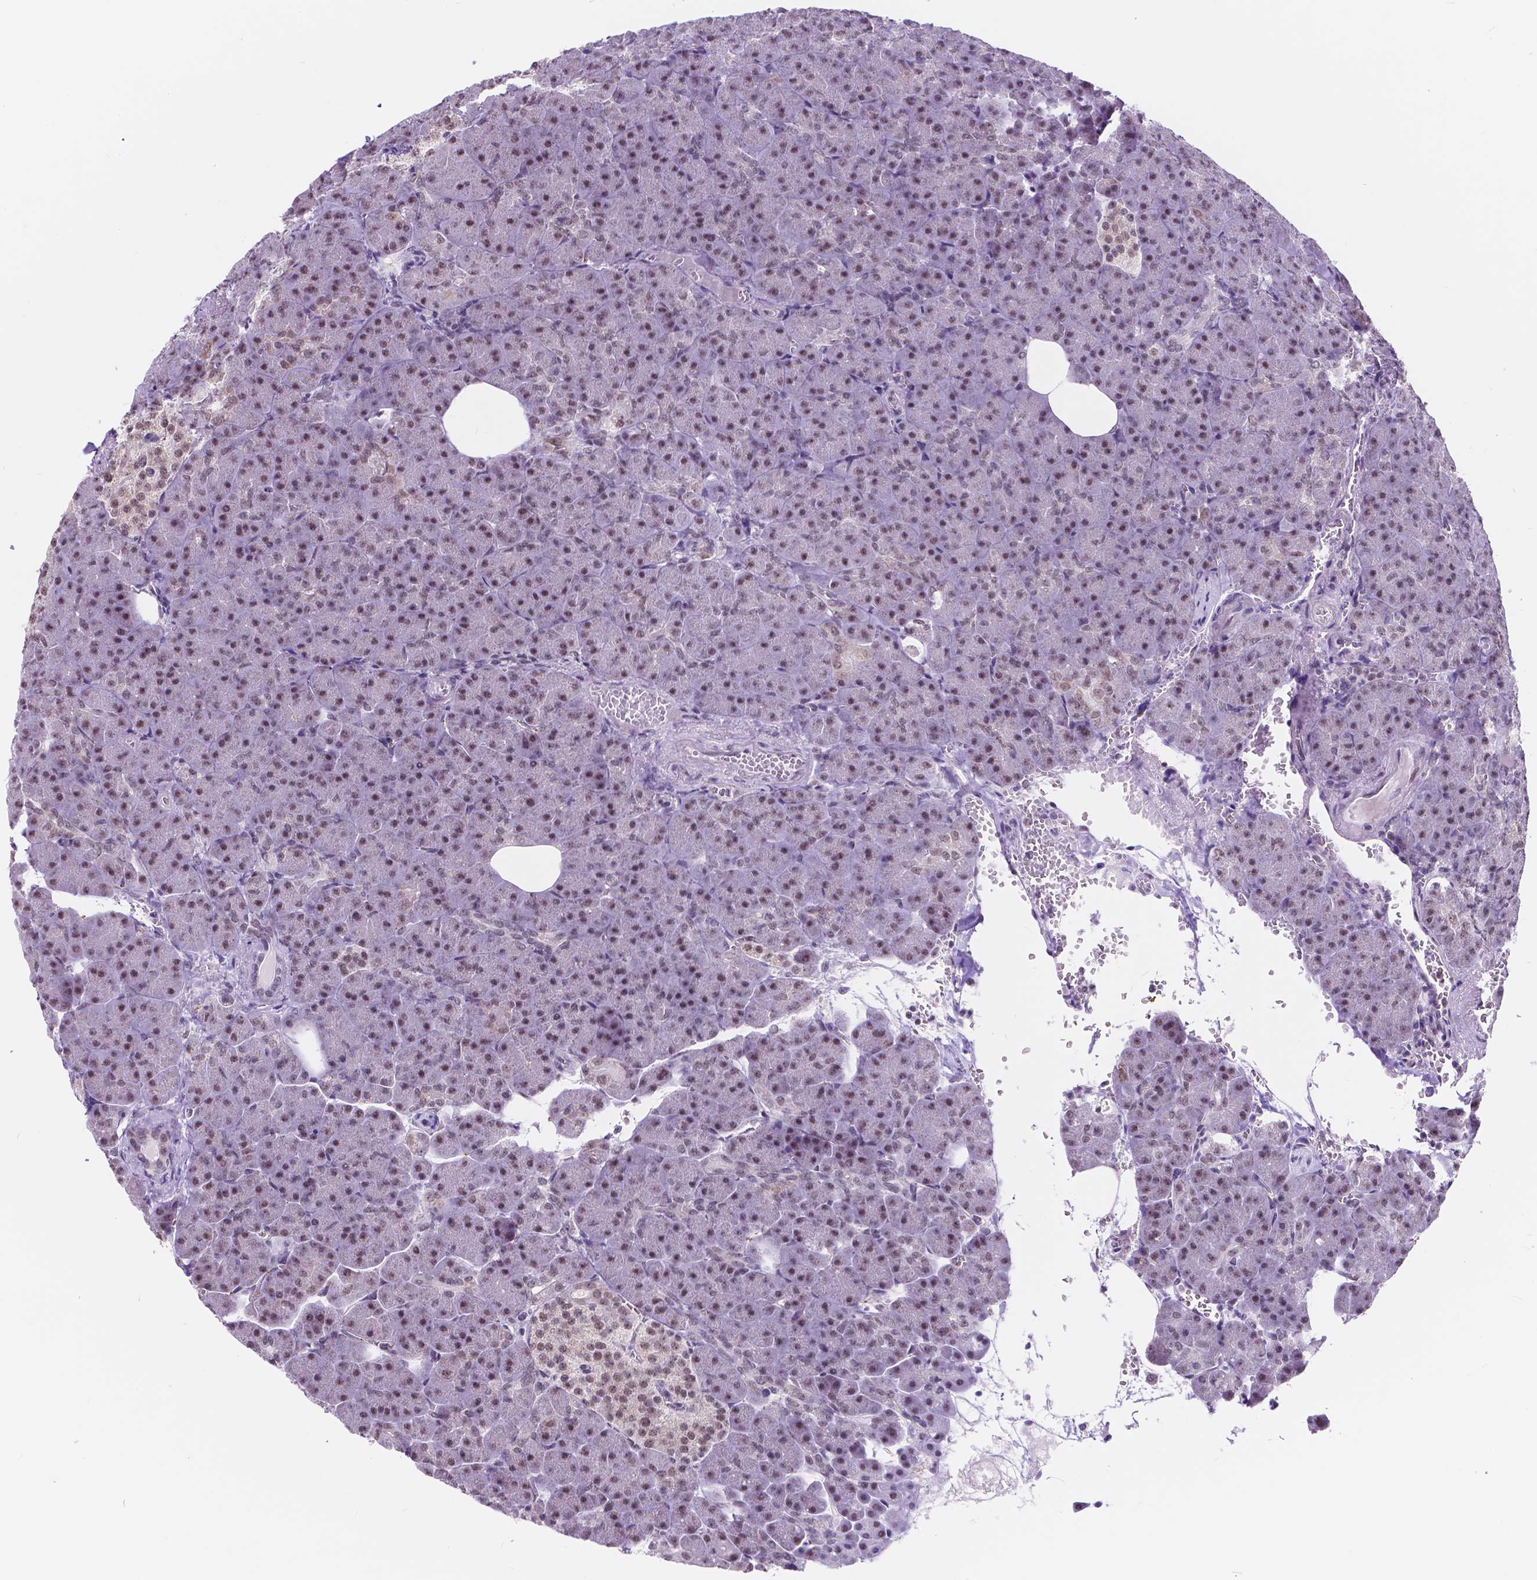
{"staining": {"intensity": "moderate", "quantity": "25%-75%", "location": "nuclear"}, "tissue": "pancreas", "cell_type": "Exocrine glandular cells", "image_type": "normal", "snomed": [{"axis": "morphology", "description": "Normal tissue, NOS"}, {"axis": "topography", "description": "Pancreas"}], "caption": "DAB (3,3'-diaminobenzidine) immunohistochemical staining of benign human pancreas exhibits moderate nuclear protein staining in about 25%-75% of exocrine glandular cells. (Brightfield microscopy of DAB IHC at high magnification).", "gene": "BCAS2", "patient": {"sex": "female", "age": 74}}